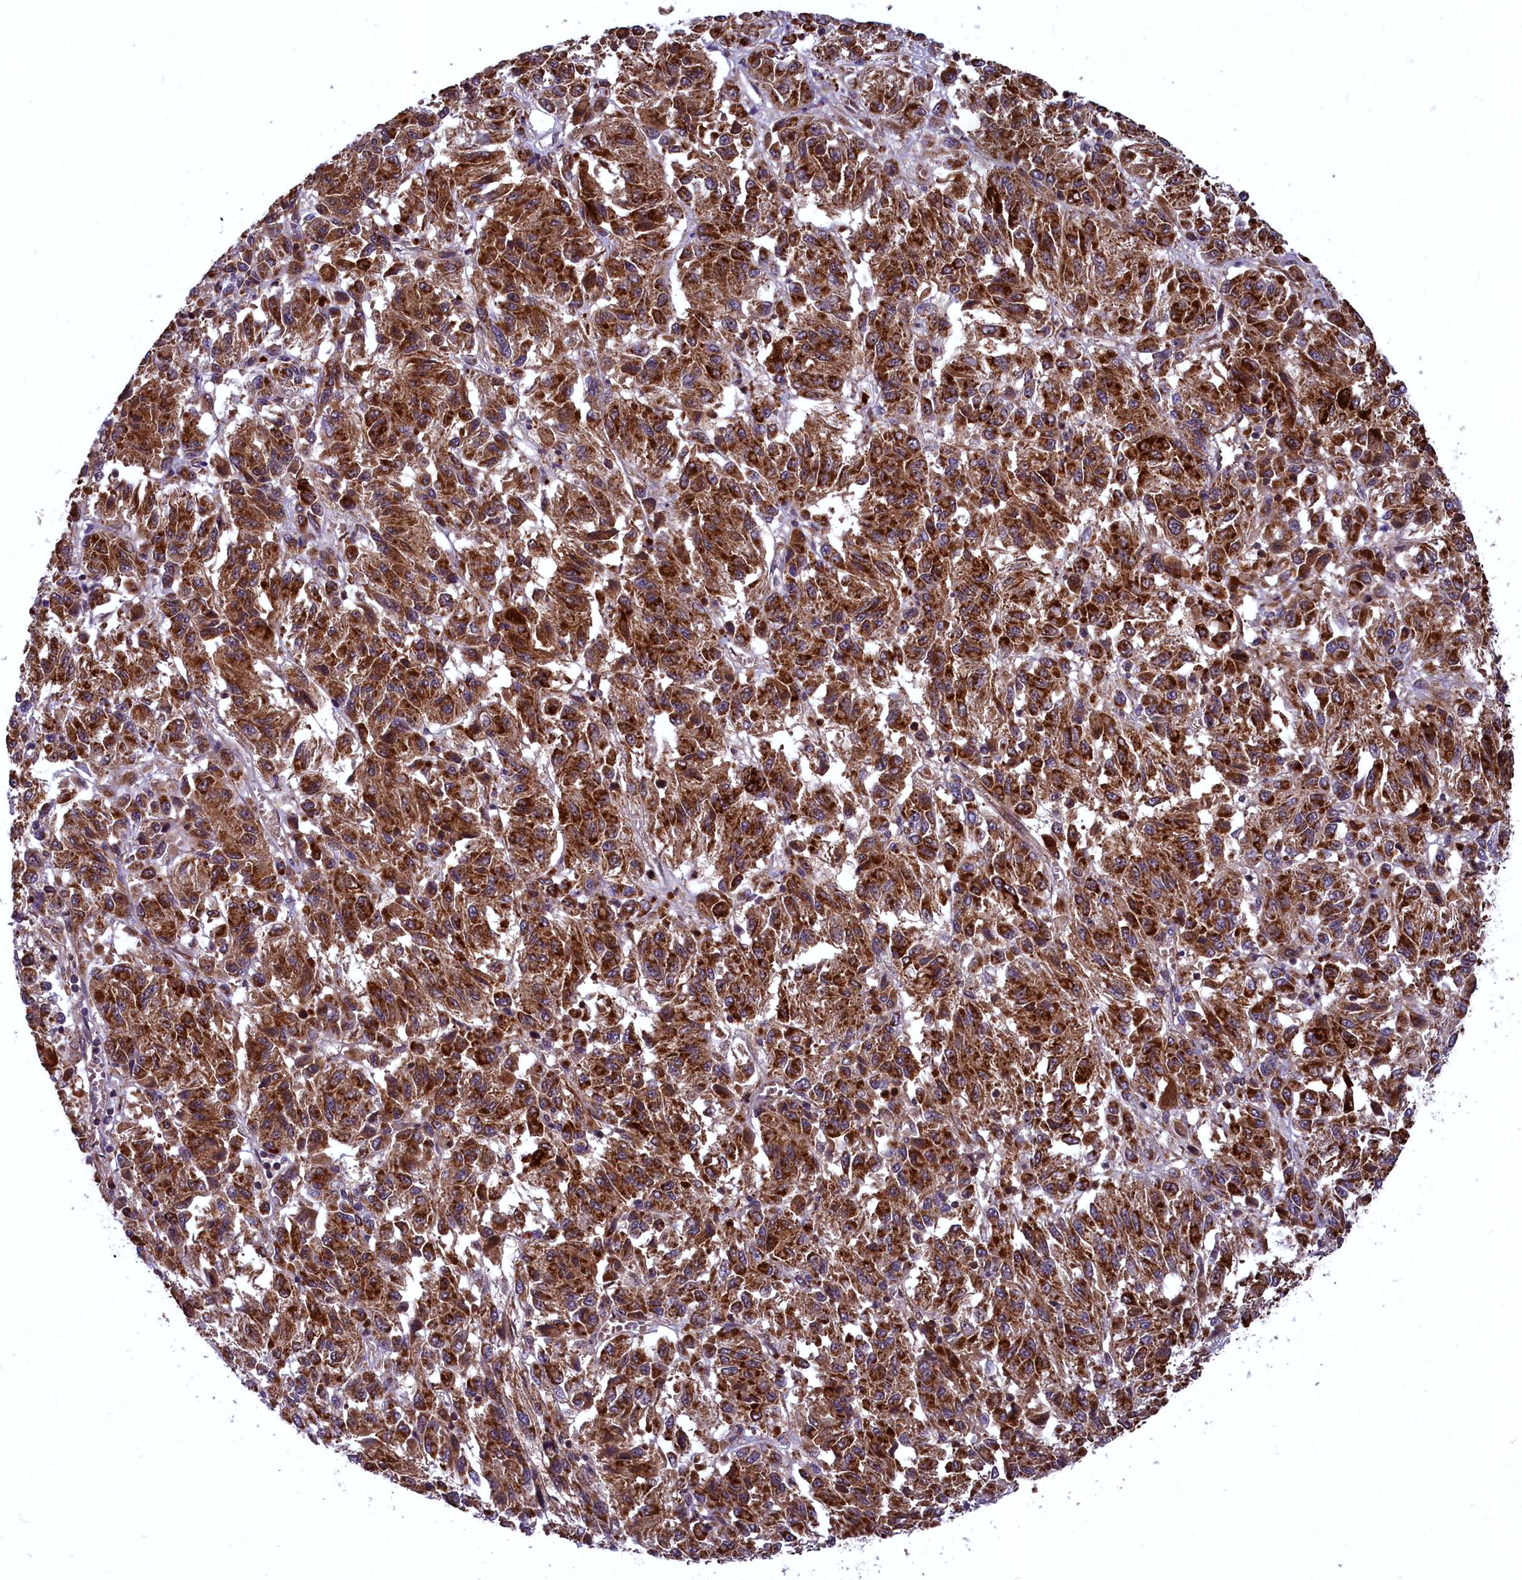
{"staining": {"intensity": "strong", "quantity": ">75%", "location": "cytoplasmic/membranous"}, "tissue": "melanoma", "cell_type": "Tumor cells", "image_type": "cancer", "snomed": [{"axis": "morphology", "description": "Malignant melanoma, Metastatic site"}, {"axis": "topography", "description": "Lung"}], "caption": "This photomicrograph demonstrates melanoma stained with immunohistochemistry to label a protein in brown. The cytoplasmic/membranous of tumor cells show strong positivity for the protein. Nuclei are counter-stained blue.", "gene": "COX17", "patient": {"sex": "male", "age": 64}}